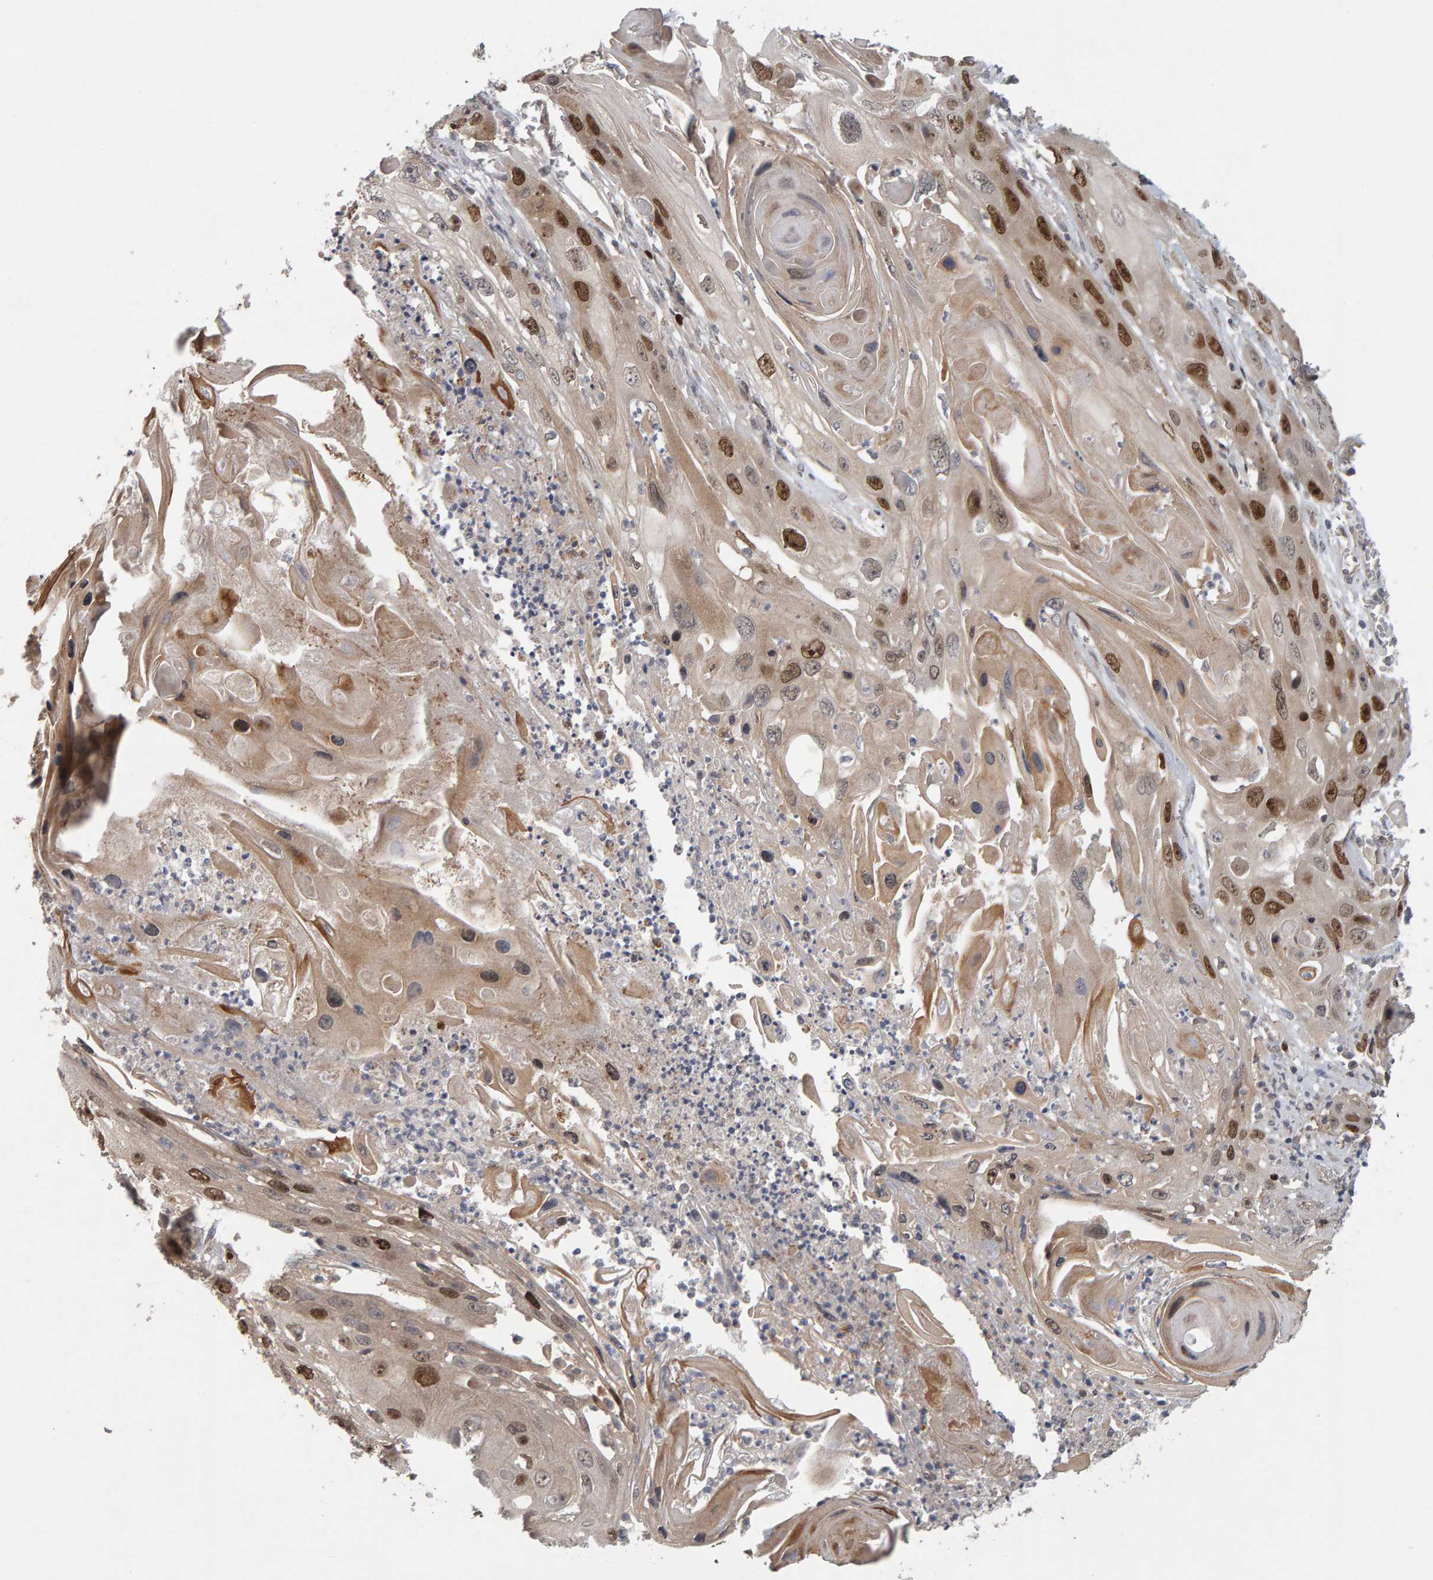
{"staining": {"intensity": "strong", "quantity": ">75%", "location": "nuclear"}, "tissue": "skin cancer", "cell_type": "Tumor cells", "image_type": "cancer", "snomed": [{"axis": "morphology", "description": "Squamous cell carcinoma, NOS"}, {"axis": "topography", "description": "Skin"}], "caption": "High-magnification brightfield microscopy of skin cancer stained with DAB (brown) and counterstained with hematoxylin (blue). tumor cells exhibit strong nuclear expression is seen in about>75% of cells. The staining was performed using DAB (3,3'-diaminobenzidine), with brown indicating positive protein expression. Nuclei are stained blue with hematoxylin.", "gene": "CDCA5", "patient": {"sex": "male", "age": 55}}